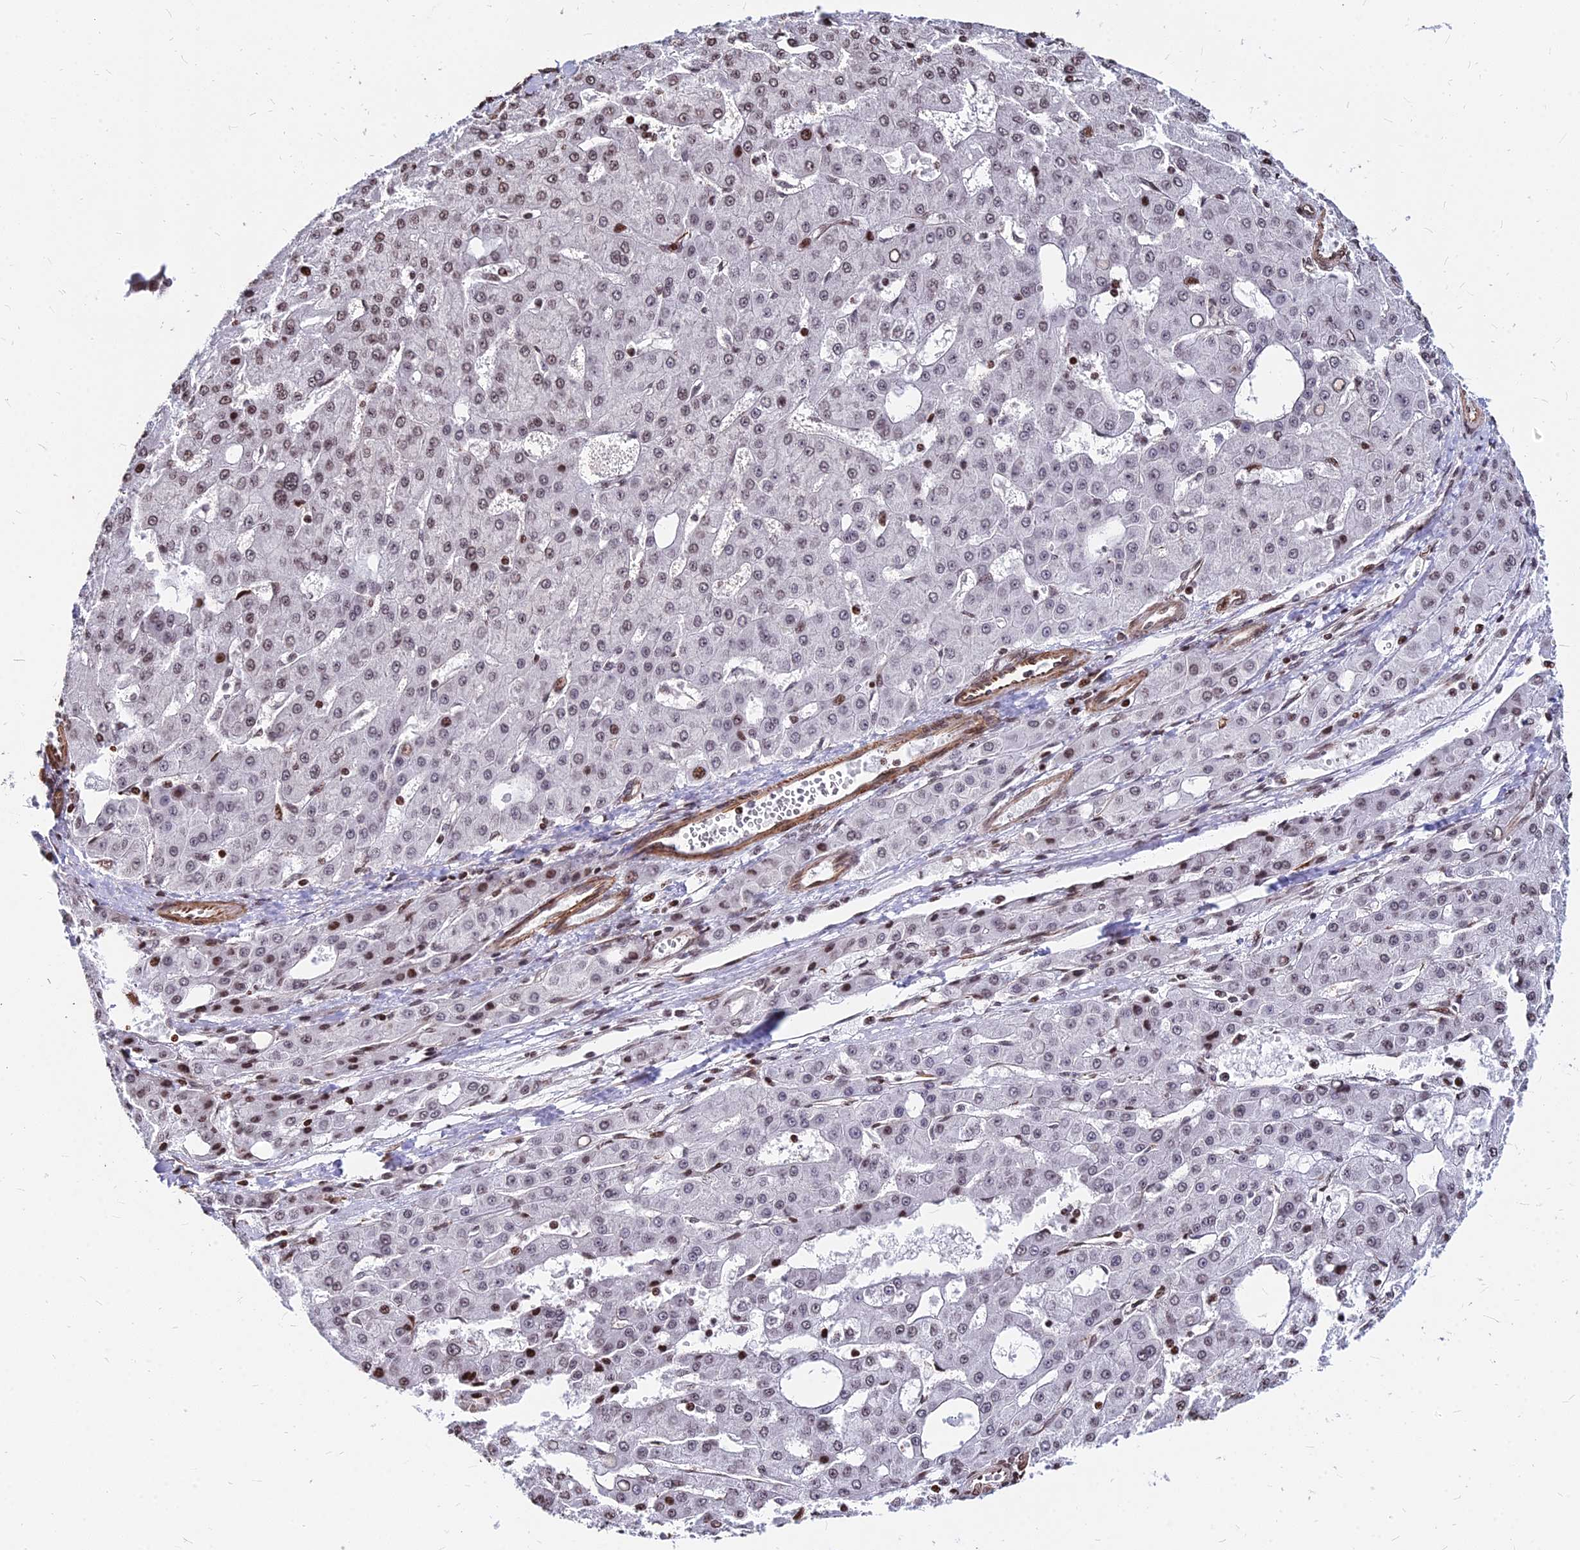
{"staining": {"intensity": "moderate", "quantity": "<25%", "location": "nuclear"}, "tissue": "liver cancer", "cell_type": "Tumor cells", "image_type": "cancer", "snomed": [{"axis": "morphology", "description": "Carcinoma, Hepatocellular, NOS"}, {"axis": "topography", "description": "Liver"}], "caption": "Hepatocellular carcinoma (liver) stained for a protein demonstrates moderate nuclear positivity in tumor cells.", "gene": "NYAP2", "patient": {"sex": "male", "age": 47}}